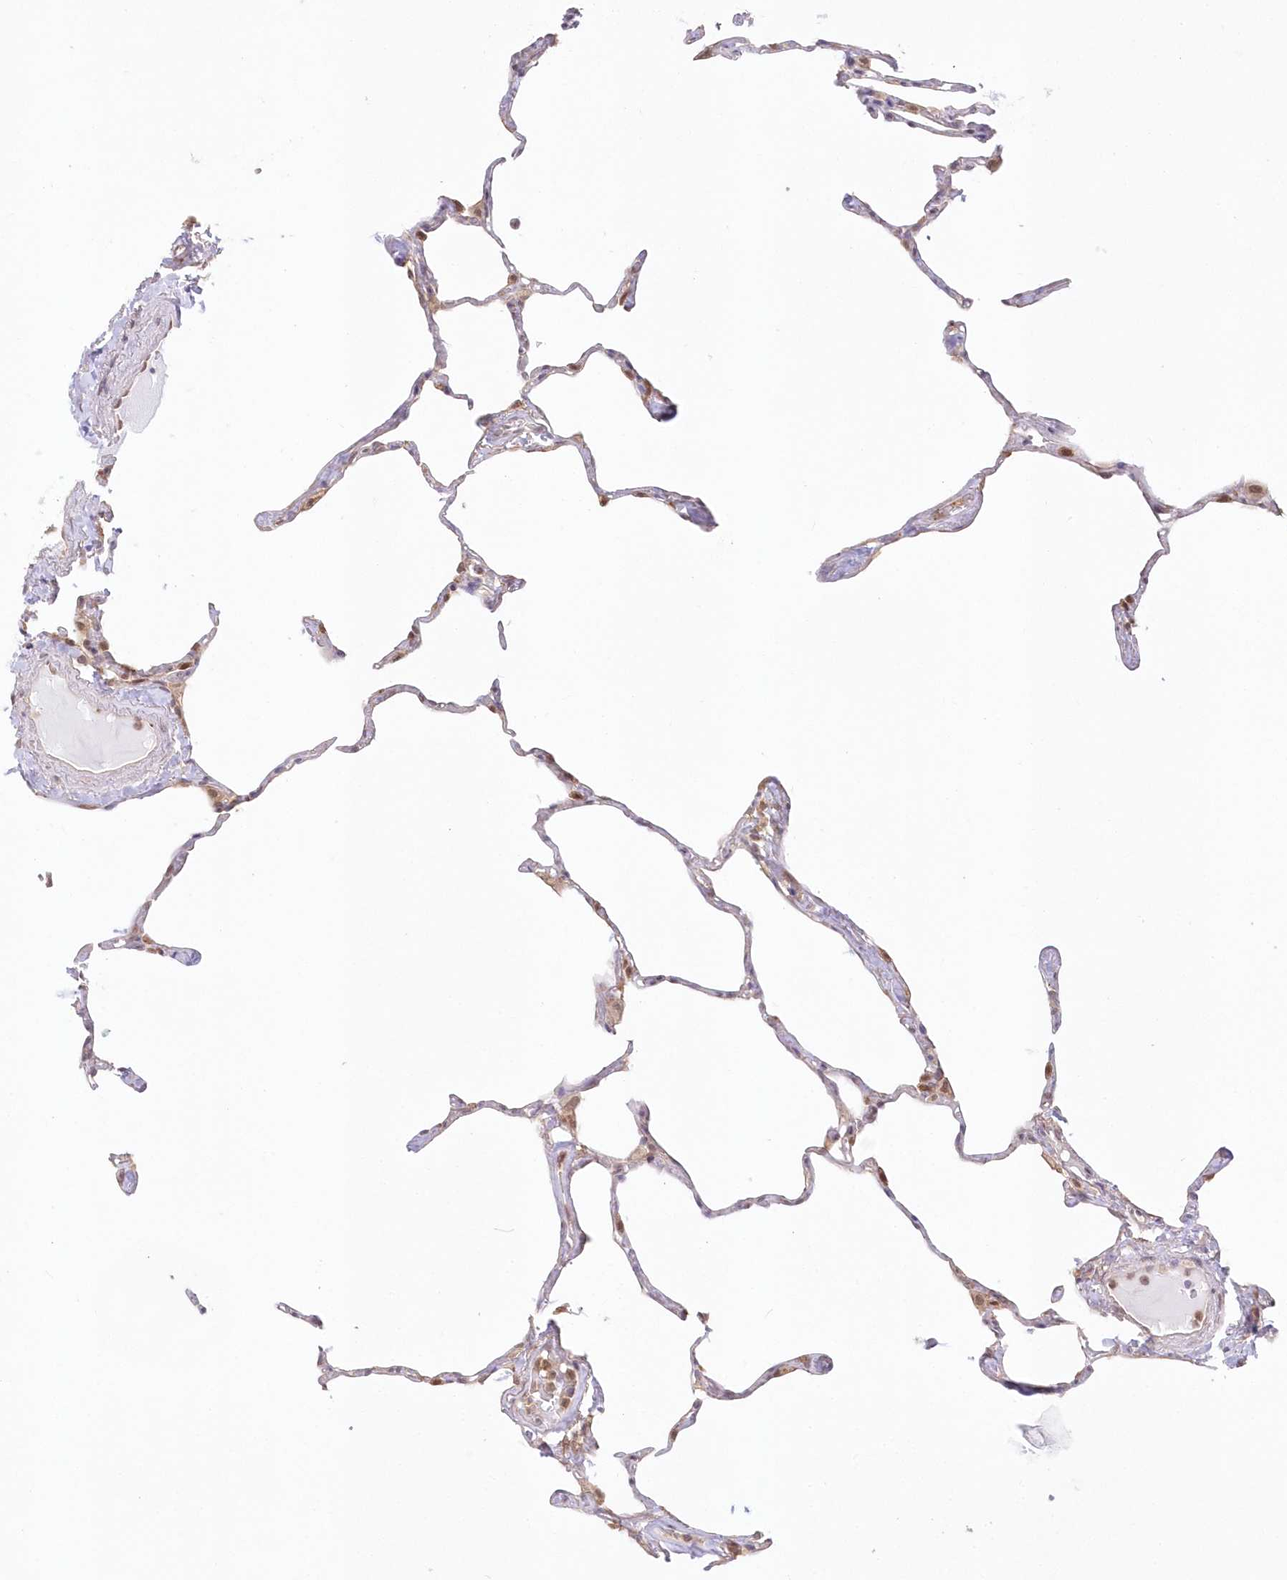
{"staining": {"intensity": "negative", "quantity": "none", "location": "none"}, "tissue": "lung", "cell_type": "Alveolar cells", "image_type": "normal", "snomed": [{"axis": "morphology", "description": "Normal tissue, NOS"}, {"axis": "topography", "description": "Lung"}], "caption": "Alveolar cells show no significant expression in unremarkable lung.", "gene": "RNPEP", "patient": {"sex": "male", "age": 65}}